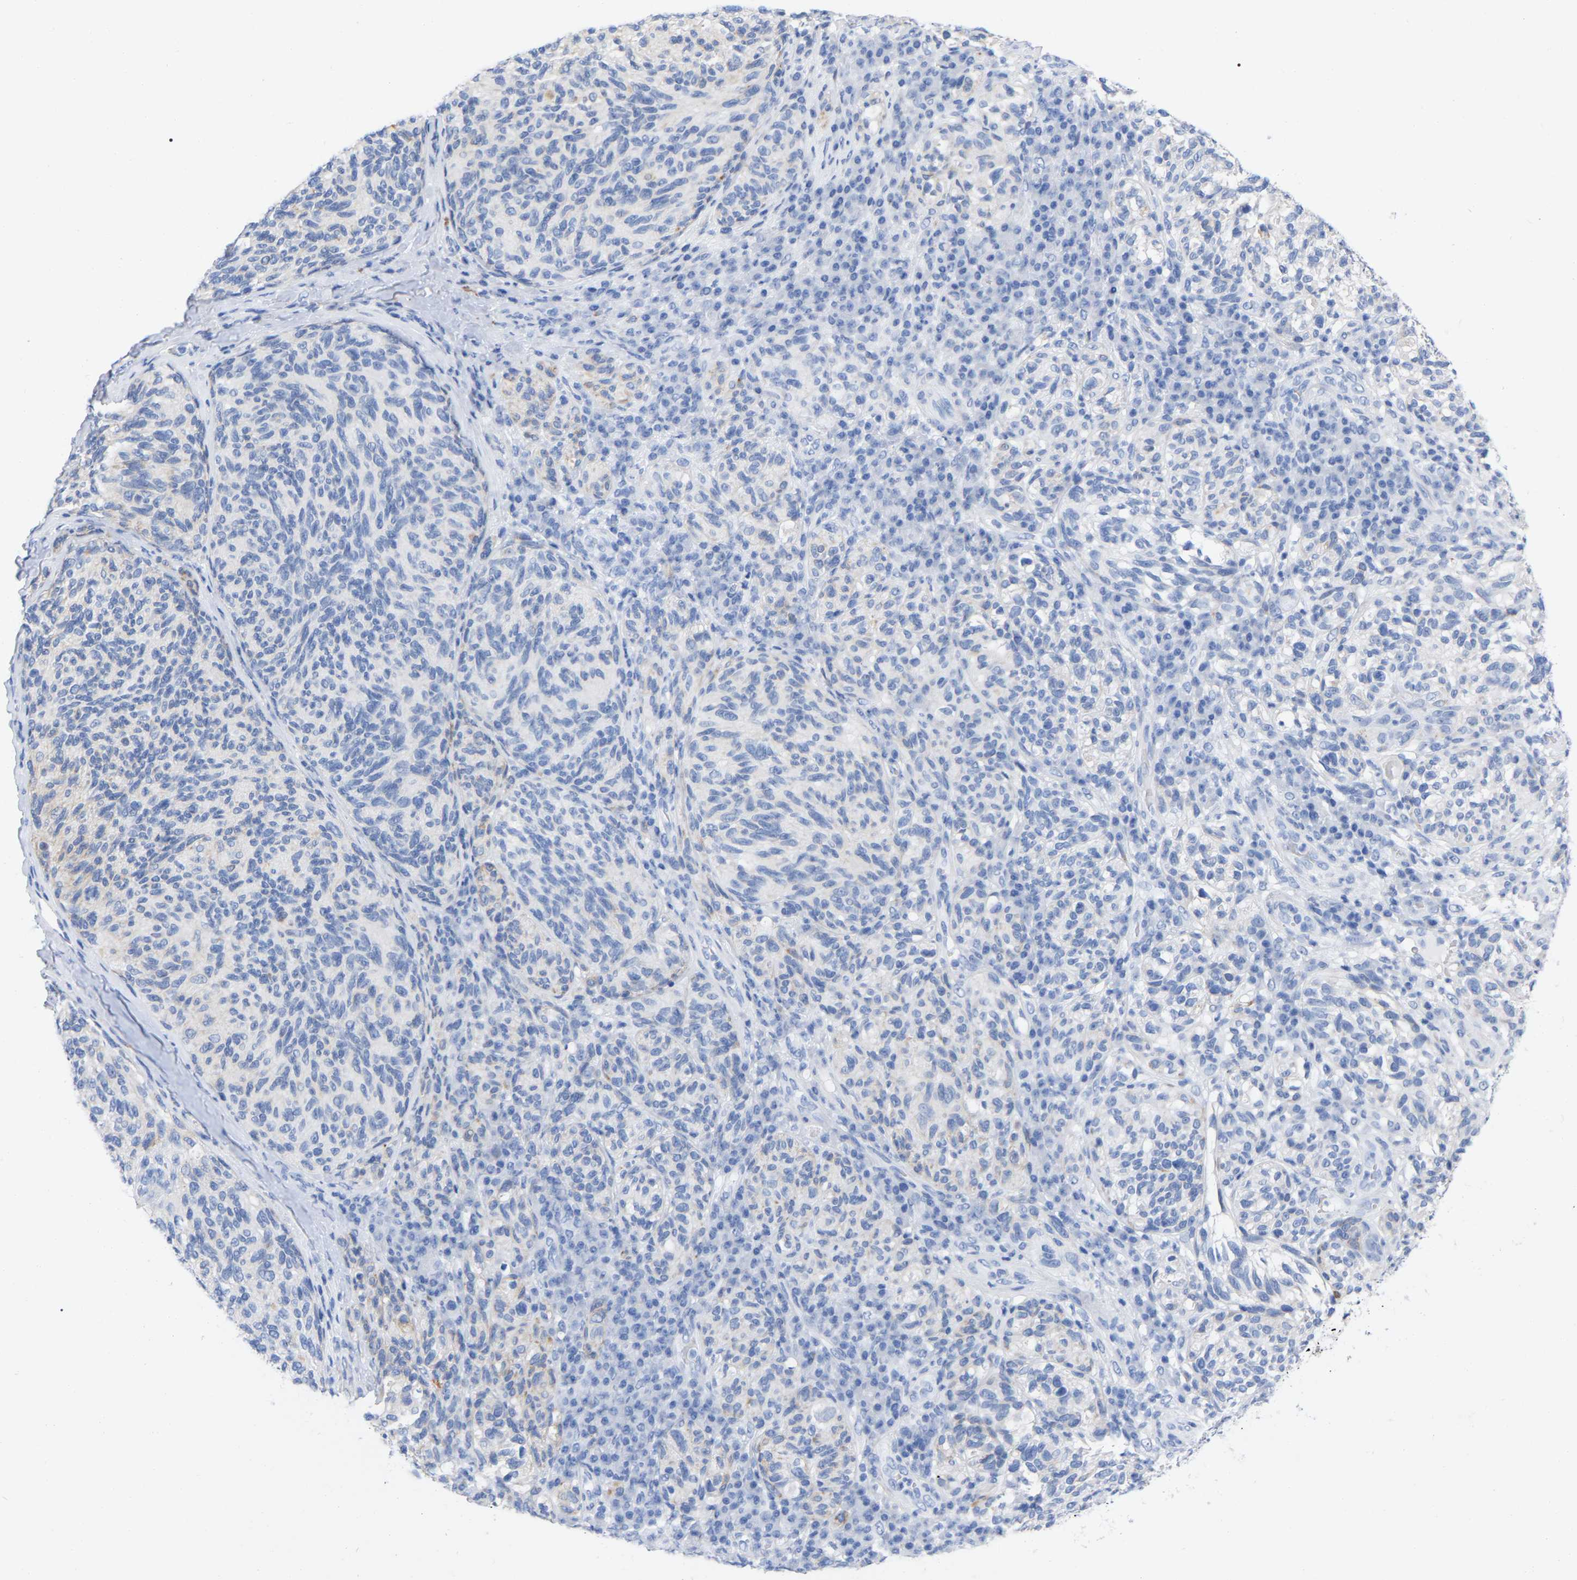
{"staining": {"intensity": "moderate", "quantity": "<25%", "location": "cytoplasmic/membranous"}, "tissue": "melanoma", "cell_type": "Tumor cells", "image_type": "cancer", "snomed": [{"axis": "morphology", "description": "Malignant melanoma, NOS"}, {"axis": "topography", "description": "Skin"}], "caption": "Malignant melanoma stained with a brown dye demonstrates moderate cytoplasmic/membranous positive positivity in about <25% of tumor cells.", "gene": "HAPLN1", "patient": {"sex": "female", "age": 73}}